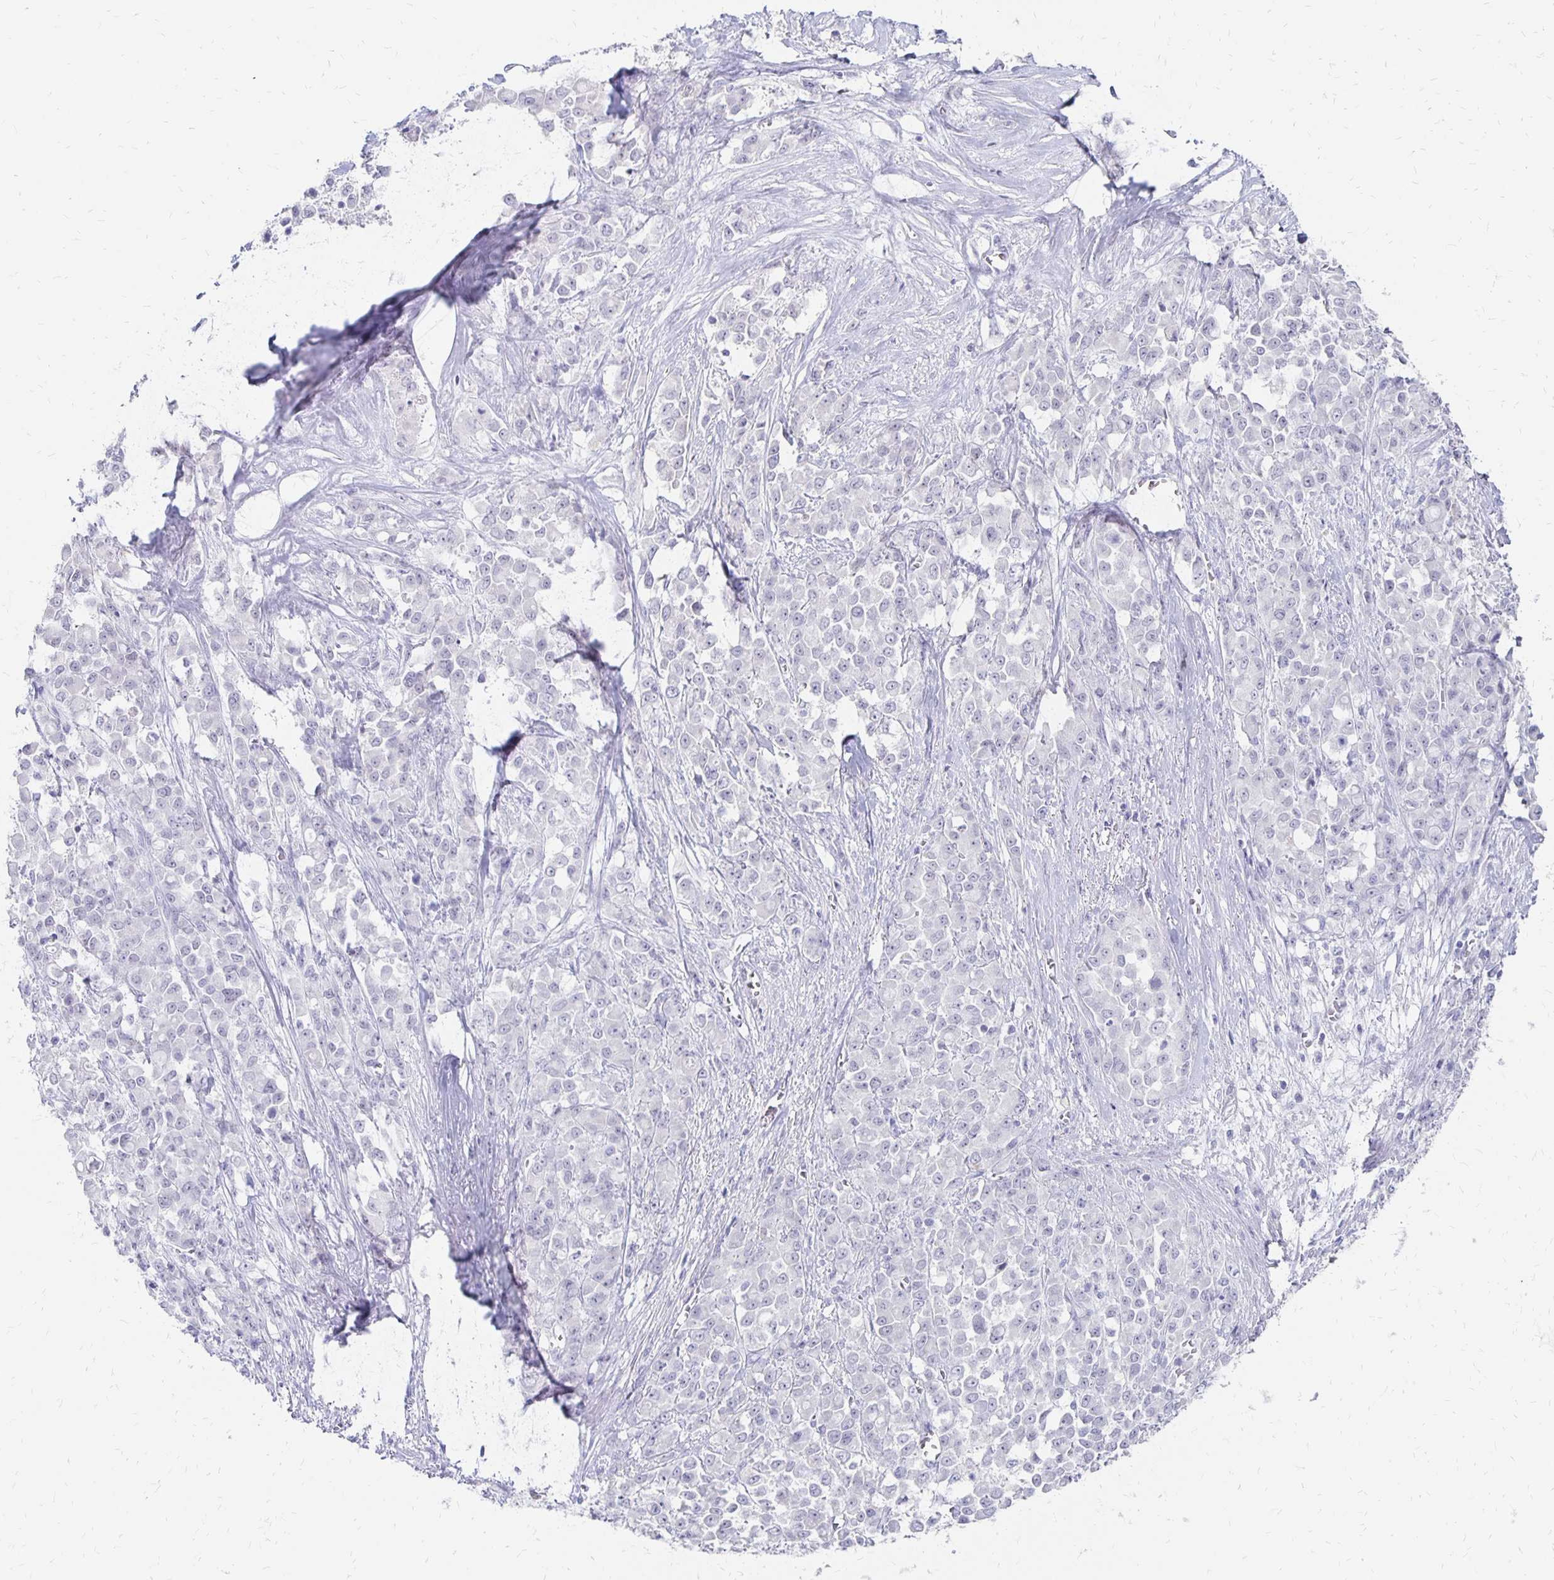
{"staining": {"intensity": "negative", "quantity": "none", "location": "none"}, "tissue": "stomach cancer", "cell_type": "Tumor cells", "image_type": "cancer", "snomed": [{"axis": "morphology", "description": "Adenocarcinoma, NOS"}, {"axis": "topography", "description": "Stomach"}], "caption": "Immunohistochemical staining of human stomach adenocarcinoma demonstrates no significant positivity in tumor cells.", "gene": "SYT2", "patient": {"sex": "female", "age": 76}}